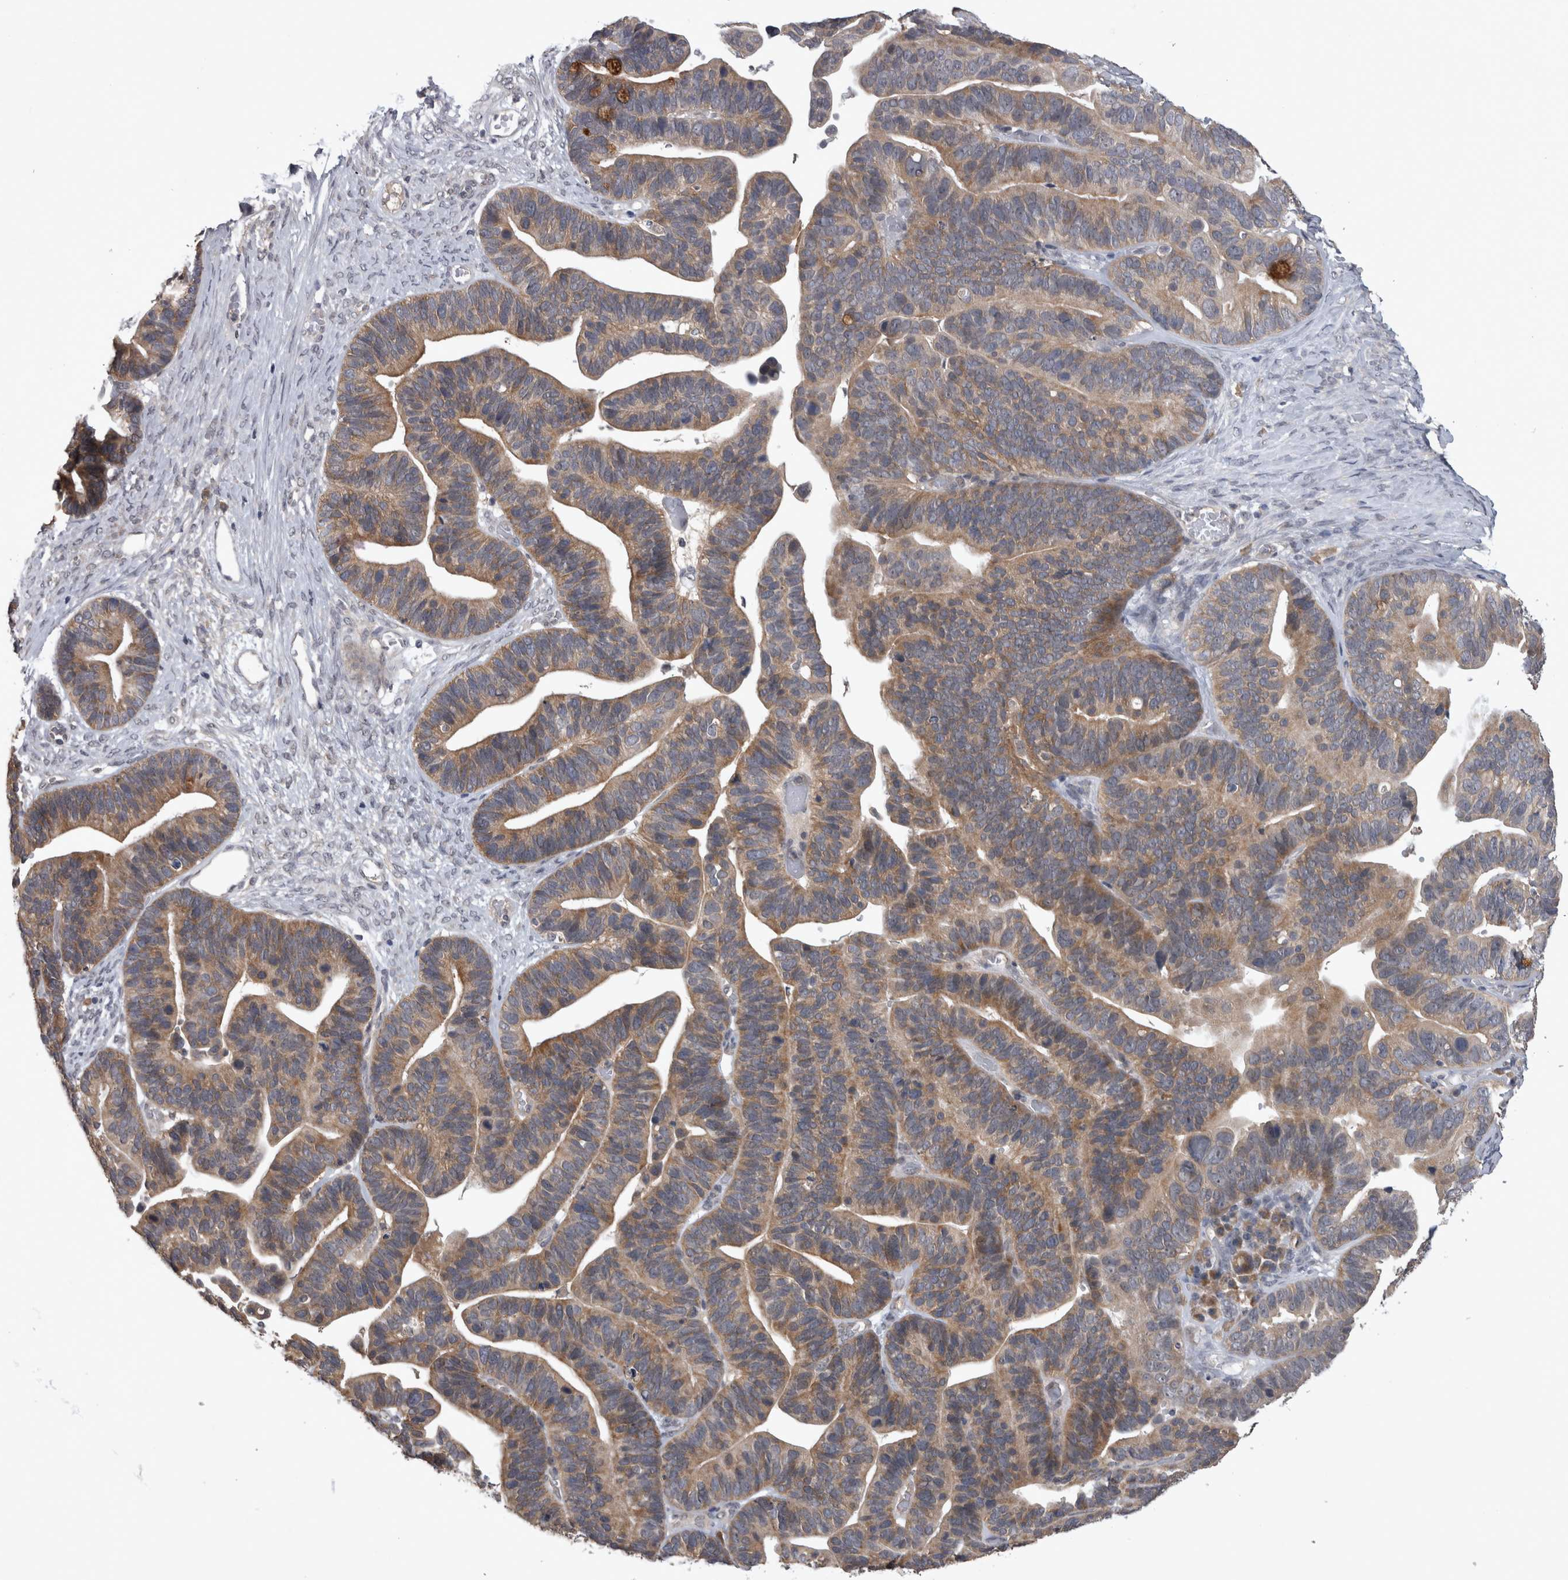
{"staining": {"intensity": "moderate", "quantity": ">75%", "location": "cytoplasmic/membranous"}, "tissue": "ovarian cancer", "cell_type": "Tumor cells", "image_type": "cancer", "snomed": [{"axis": "morphology", "description": "Cystadenocarcinoma, serous, NOS"}, {"axis": "topography", "description": "Ovary"}], "caption": "Ovarian cancer stained for a protein demonstrates moderate cytoplasmic/membranous positivity in tumor cells. (DAB (3,3'-diaminobenzidine) IHC, brown staining for protein, blue staining for nuclei).", "gene": "ZNF114", "patient": {"sex": "female", "age": 56}}